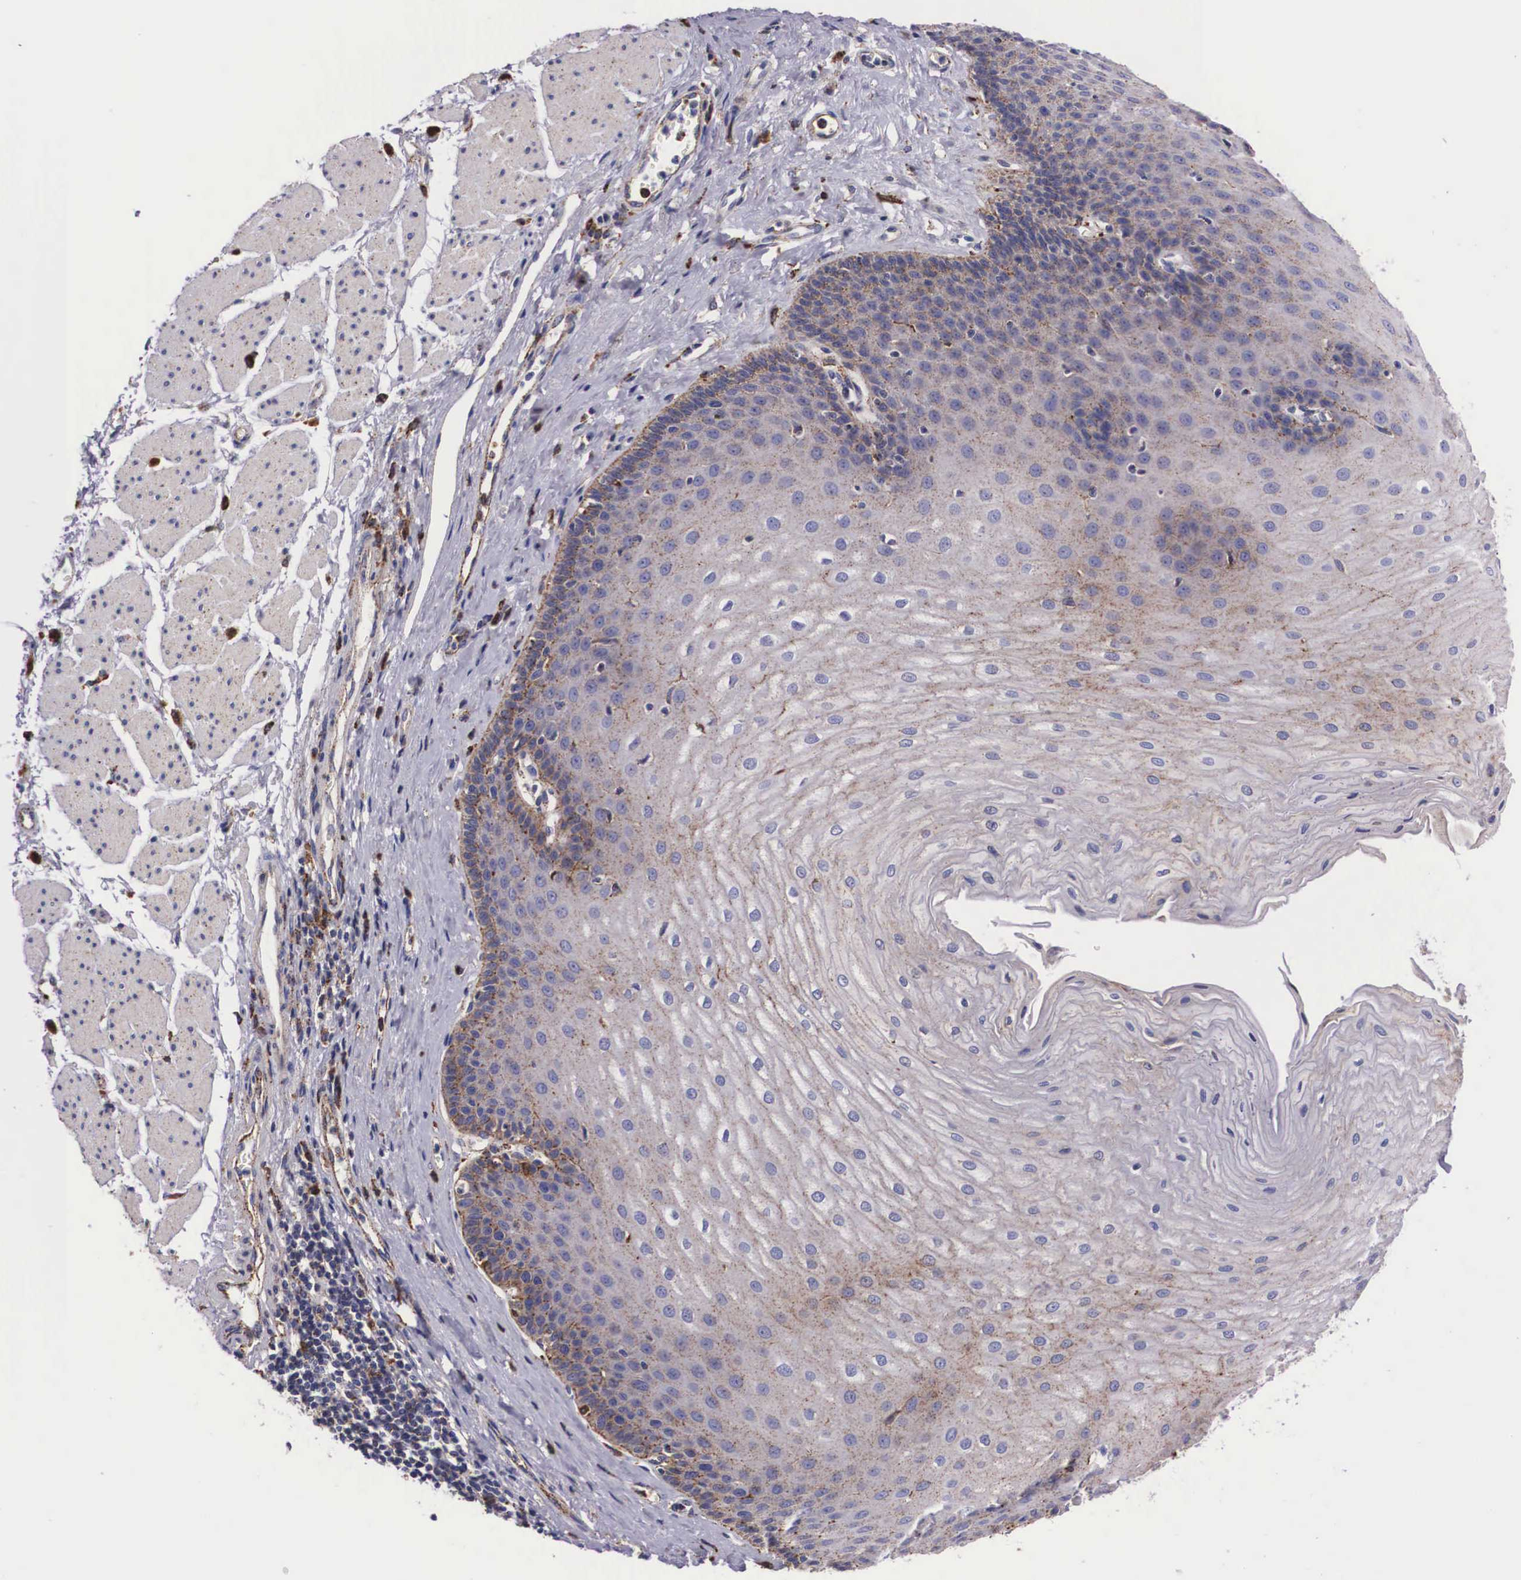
{"staining": {"intensity": "weak", "quantity": "<25%", "location": "cytoplasmic/membranous"}, "tissue": "esophagus", "cell_type": "Squamous epithelial cells", "image_type": "normal", "snomed": [{"axis": "morphology", "description": "Normal tissue, NOS"}, {"axis": "topography", "description": "Esophagus"}], "caption": "Esophagus was stained to show a protein in brown. There is no significant staining in squamous epithelial cells.", "gene": "NAGA", "patient": {"sex": "male", "age": 65}}